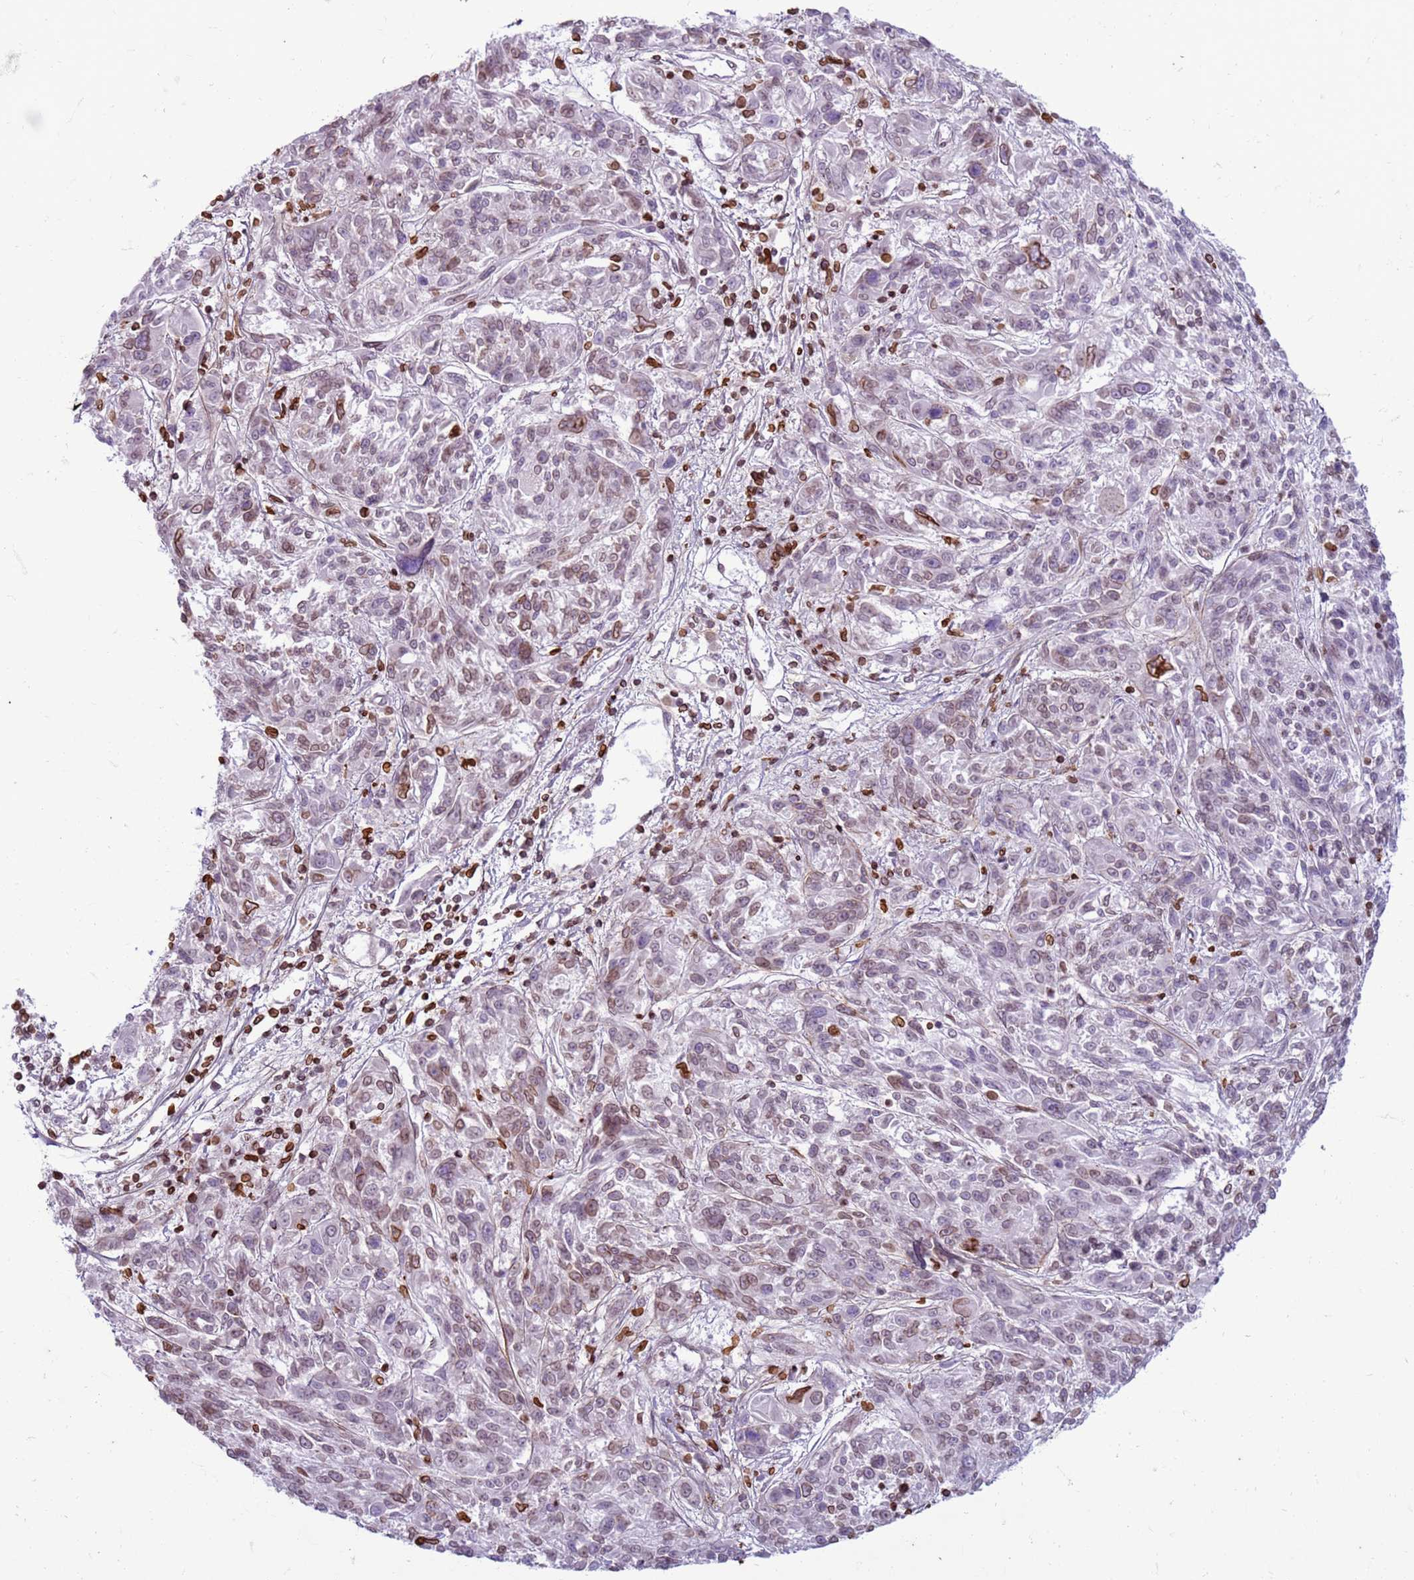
{"staining": {"intensity": "moderate", "quantity": "<25%", "location": "cytoplasmic/membranous,nuclear"}, "tissue": "melanoma", "cell_type": "Tumor cells", "image_type": "cancer", "snomed": [{"axis": "morphology", "description": "Malignant melanoma, NOS"}, {"axis": "topography", "description": "Skin"}], "caption": "A brown stain shows moderate cytoplasmic/membranous and nuclear positivity of a protein in malignant melanoma tumor cells. The staining is performed using DAB brown chromogen to label protein expression. The nuclei are counter-stained blue using hematoxylin.", "gene": "METTL25B", "patient": {"sex": "male", "age": 53}}